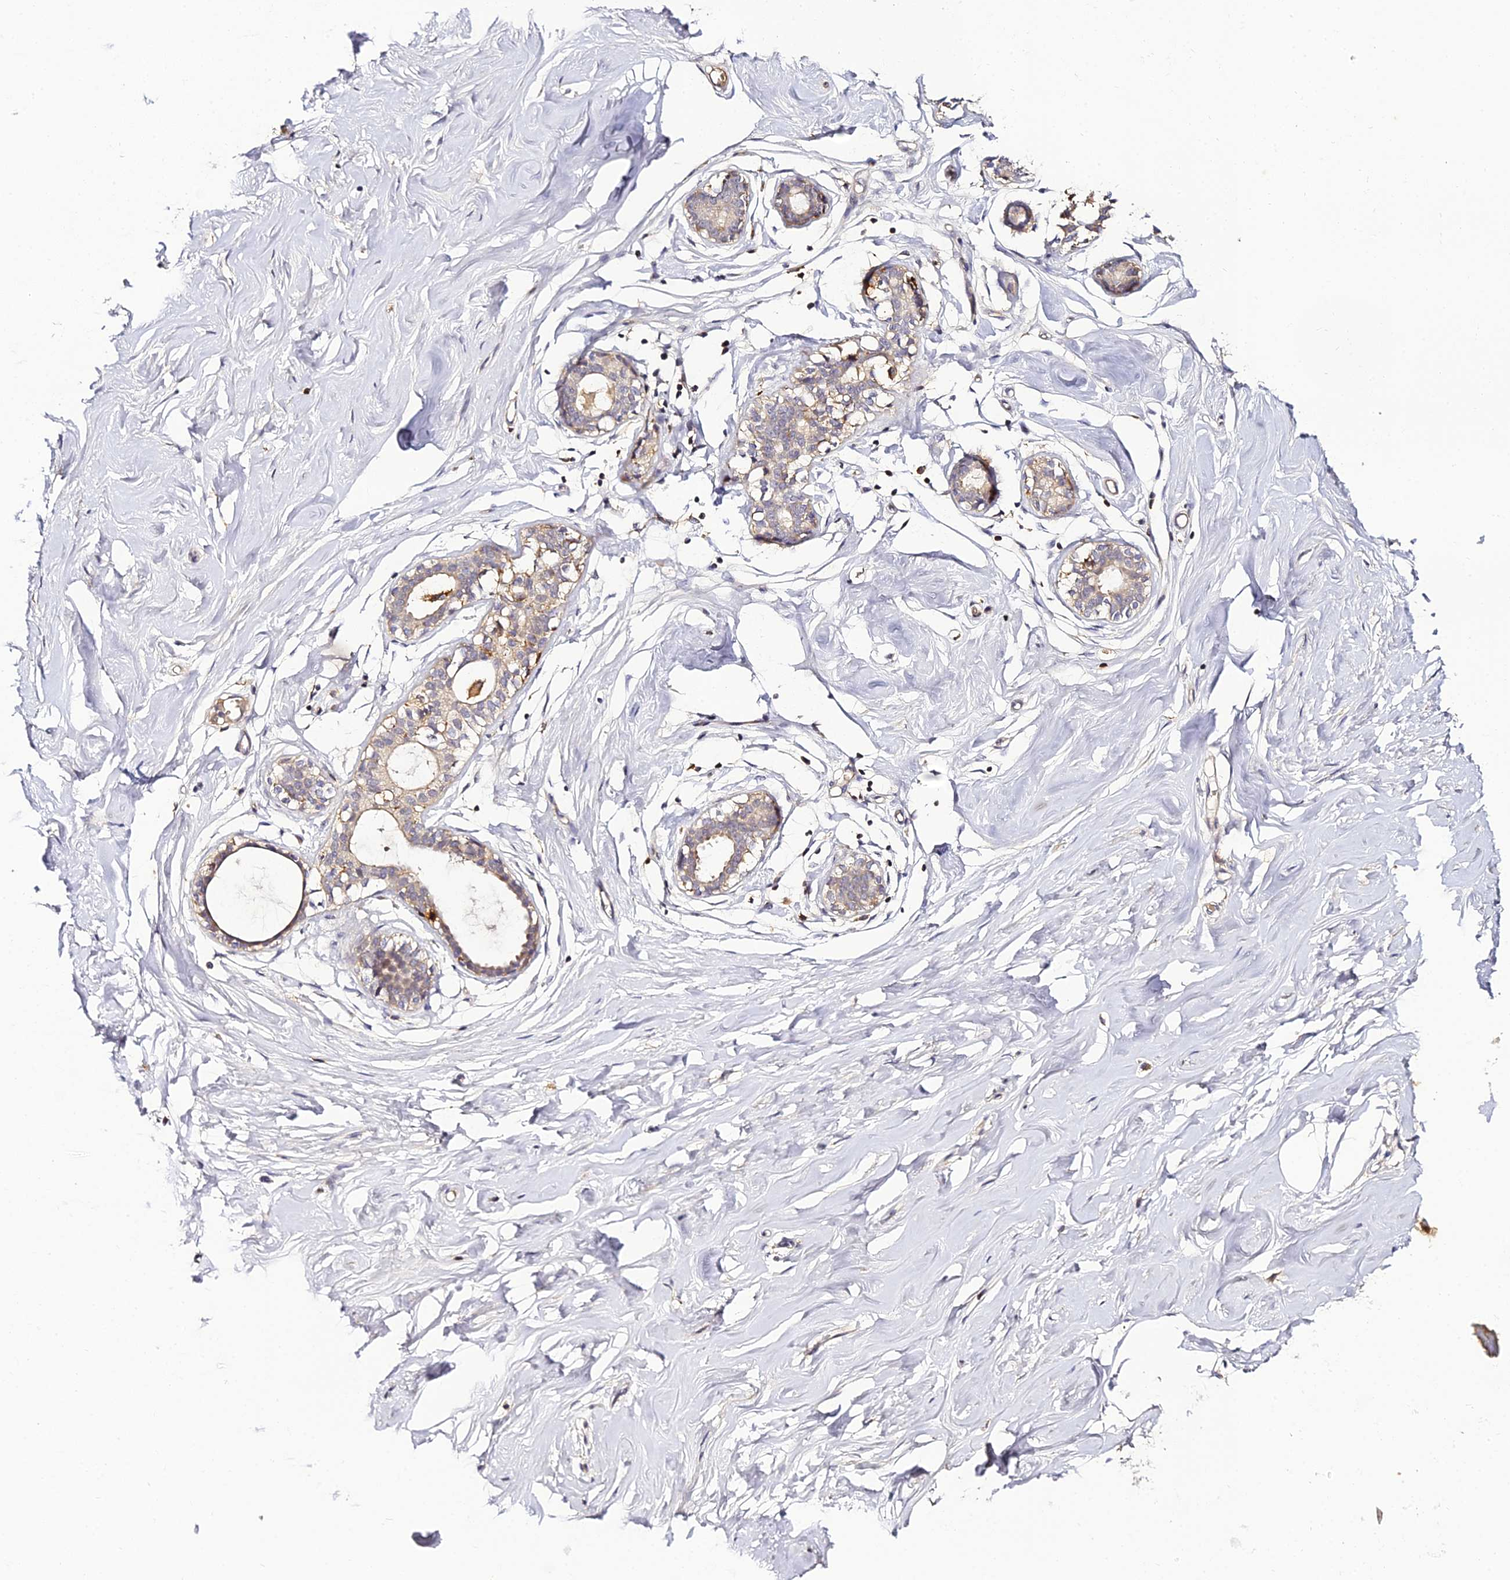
{"staining": {"intensity": "negative", "quantity": "none", "location": "none"}, "tissue": "breast", "cell_type": "Adipocytes", "image_type": "normal", "snomed": [{"axis": "morphology", "description": "Normal tissue, NOS"}, {"axis": "morphology", "description": "Adenoma, NOS"}, {"axis": "topography", "description": "Breast"}], "caption": "IHC of unremarkable breast shows no expression in adipocytes.", "gene": "IL4I1", "patient": {"sex": "female", "age": 23}}